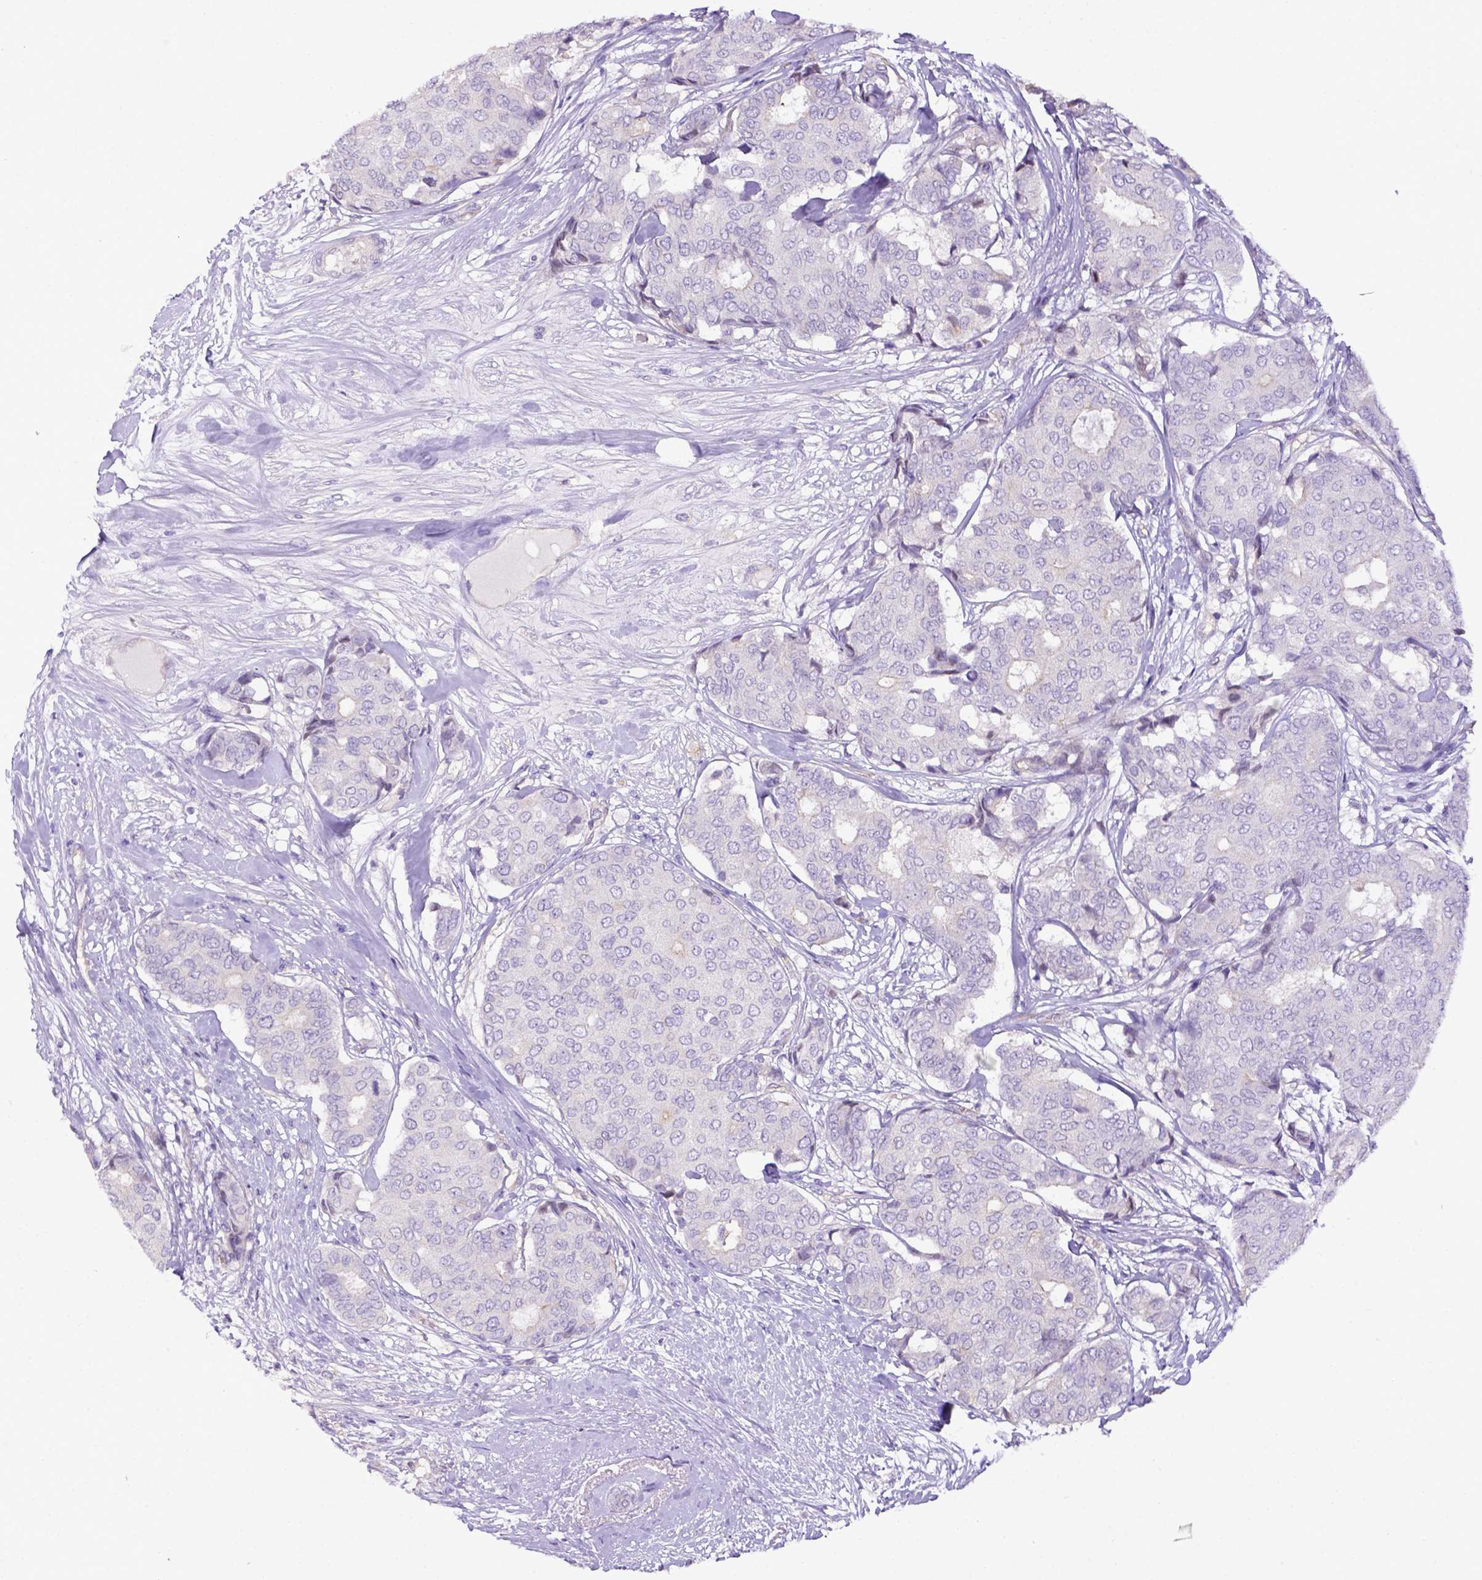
{"staining": {"intensity": "negative", "quantity": "none", "location": "none"}, "tissue": "breast cancer", "cell_type": "Tumor cells", "image_type": "cancer", "snomed": [{"axis": "morphology", "description": "Duct carcinoma"}, {"axis": "topography", "description": "Breast"}], "caption": "This photomicrograph is of breast intraductal carcinoma stained with IHC to label a protein in brown with the nuclei are counter-stained blue. There is no expression in tumor cells. (Brightfield microscopy of DAB (3,3'-diaminobenzidine) immunohistochemistry at high magnification).", "gene": "CD40", "patient": {"sex": "female", "age": 75}}